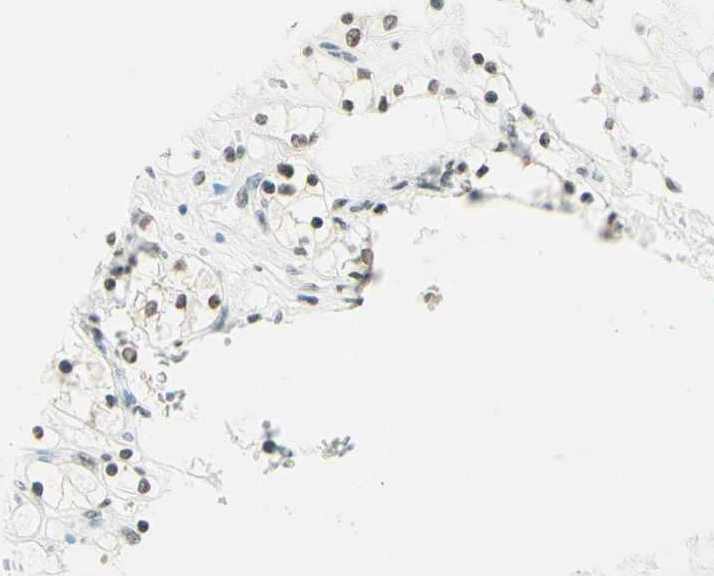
{"staining": {"intensity": "moderate", "quantity": "25%-75%", "location": "nuclear"}, "tissue": "renal cancer", "cell_type": "Tumor cells", "image_type": "cancer", "snomed": [{"axis": "morphology", "description": "Adenocarcinoma, NOS"}, {"axis": "topography", "description": "Kidney"}], "caption": "Immunohistochemical staining of human renal cancer (adenocarcinoma) displays moderate nuclear protein positivity in approximately 25%-75% of tumor cells.", "gene": "MSH2", "patient": {"sex": "female", "age": 69}}